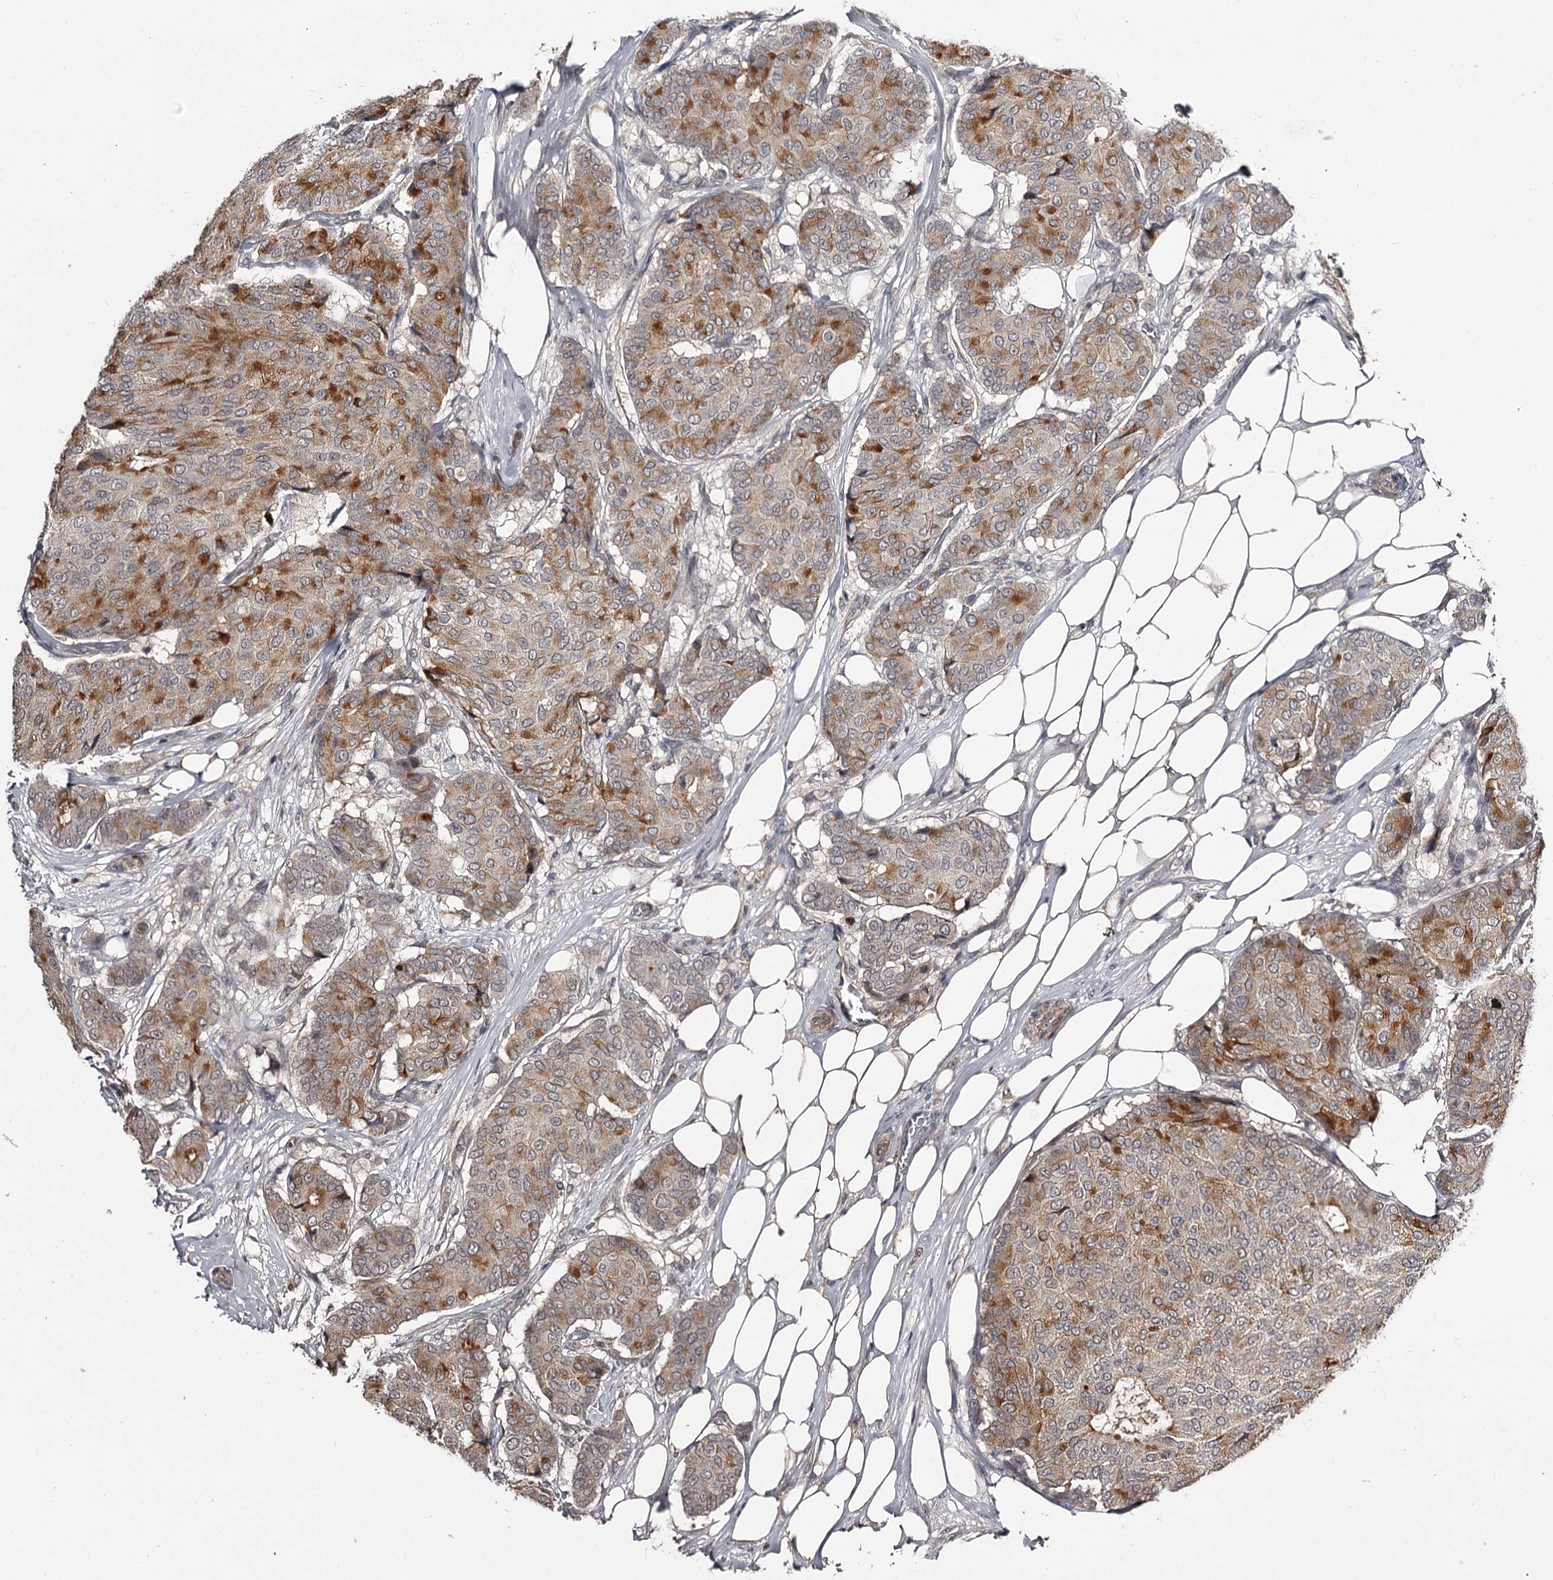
{"staining": {"intensity": "moderate", "quantity": "<25%", "location": "cytoplasmic/membranous"}, "tissue": "breast cancer", "cell_type": "Tumor cells", "image_type": "cancer", "snomed": [{"axis": "morphology", "description": "Duct carcinoma"}, {"axis": "topography", "description": "Breast"}], "caption": "Protein expression analysis of human breast invasive ductal carcinoma reveals moderate cytoplasmic/membranous expression in approximately <25% of tumor cells.", "gene": "CWF19L2", "patient": {"sex": "female", "age": 75}}